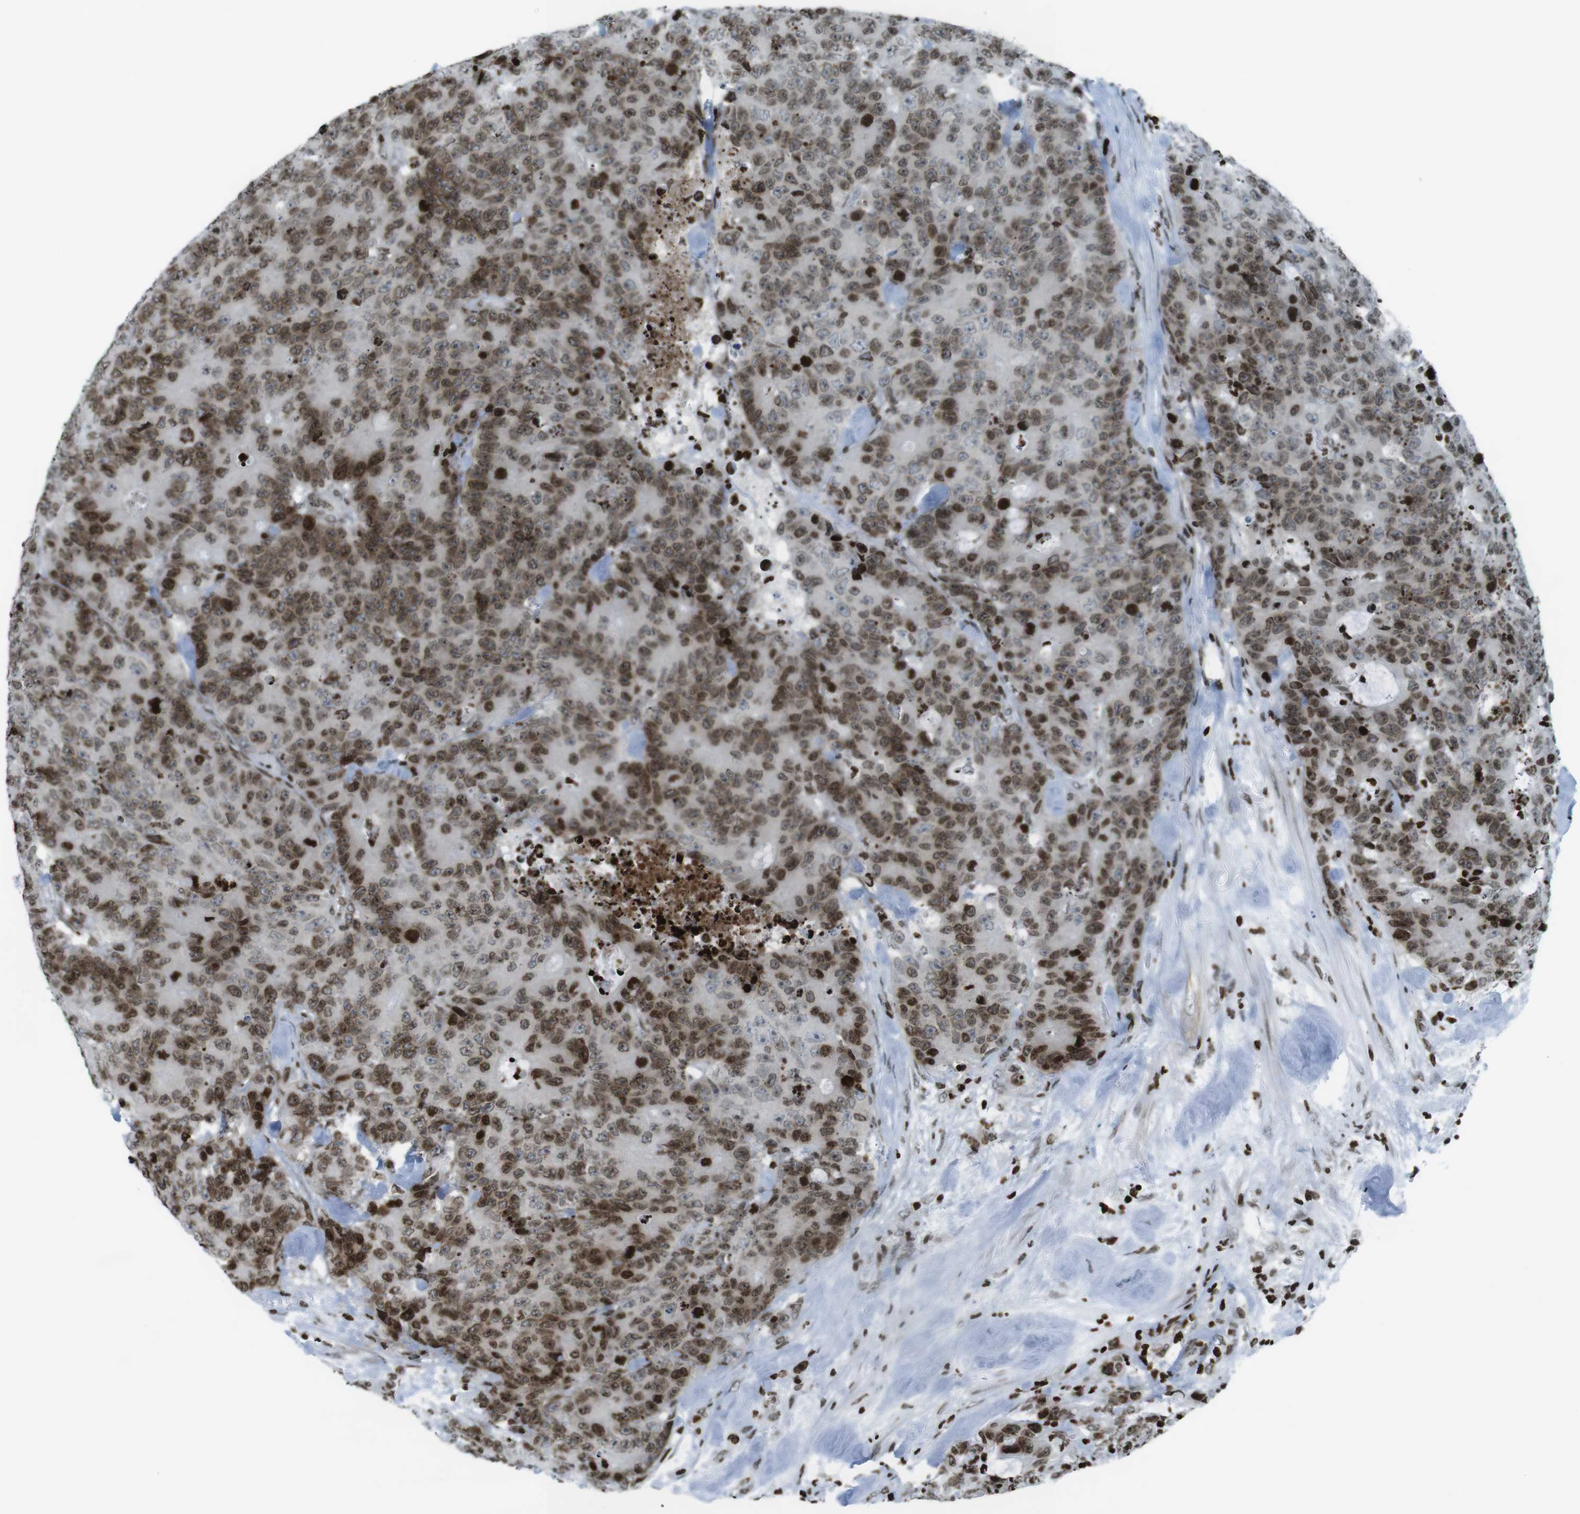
{"staining": {"intensity": "moderate", "quantity": ">75%", "location": "nuclear"}, "tissue": "colorectal cancer", "cell_type": "Tumor cells", "image_type": "cancer", "snomed": [{"axis": "morphology", "description": "Adenocarcinoma, NOS"}, {"axis": "topography", "description": "Colon"}], "caption": "IHC (DAB (3,3'-diaminobenzidine)) staining of human colorectal cancer (adenocarcinoma) displays moderate nuclear protein positivity in about >75% of tumor cells. (Brightfield microscopy of DAB IHC at high magnification).", "gene": "H2AC8", "patient": {"sex": "female", "age": 86}}